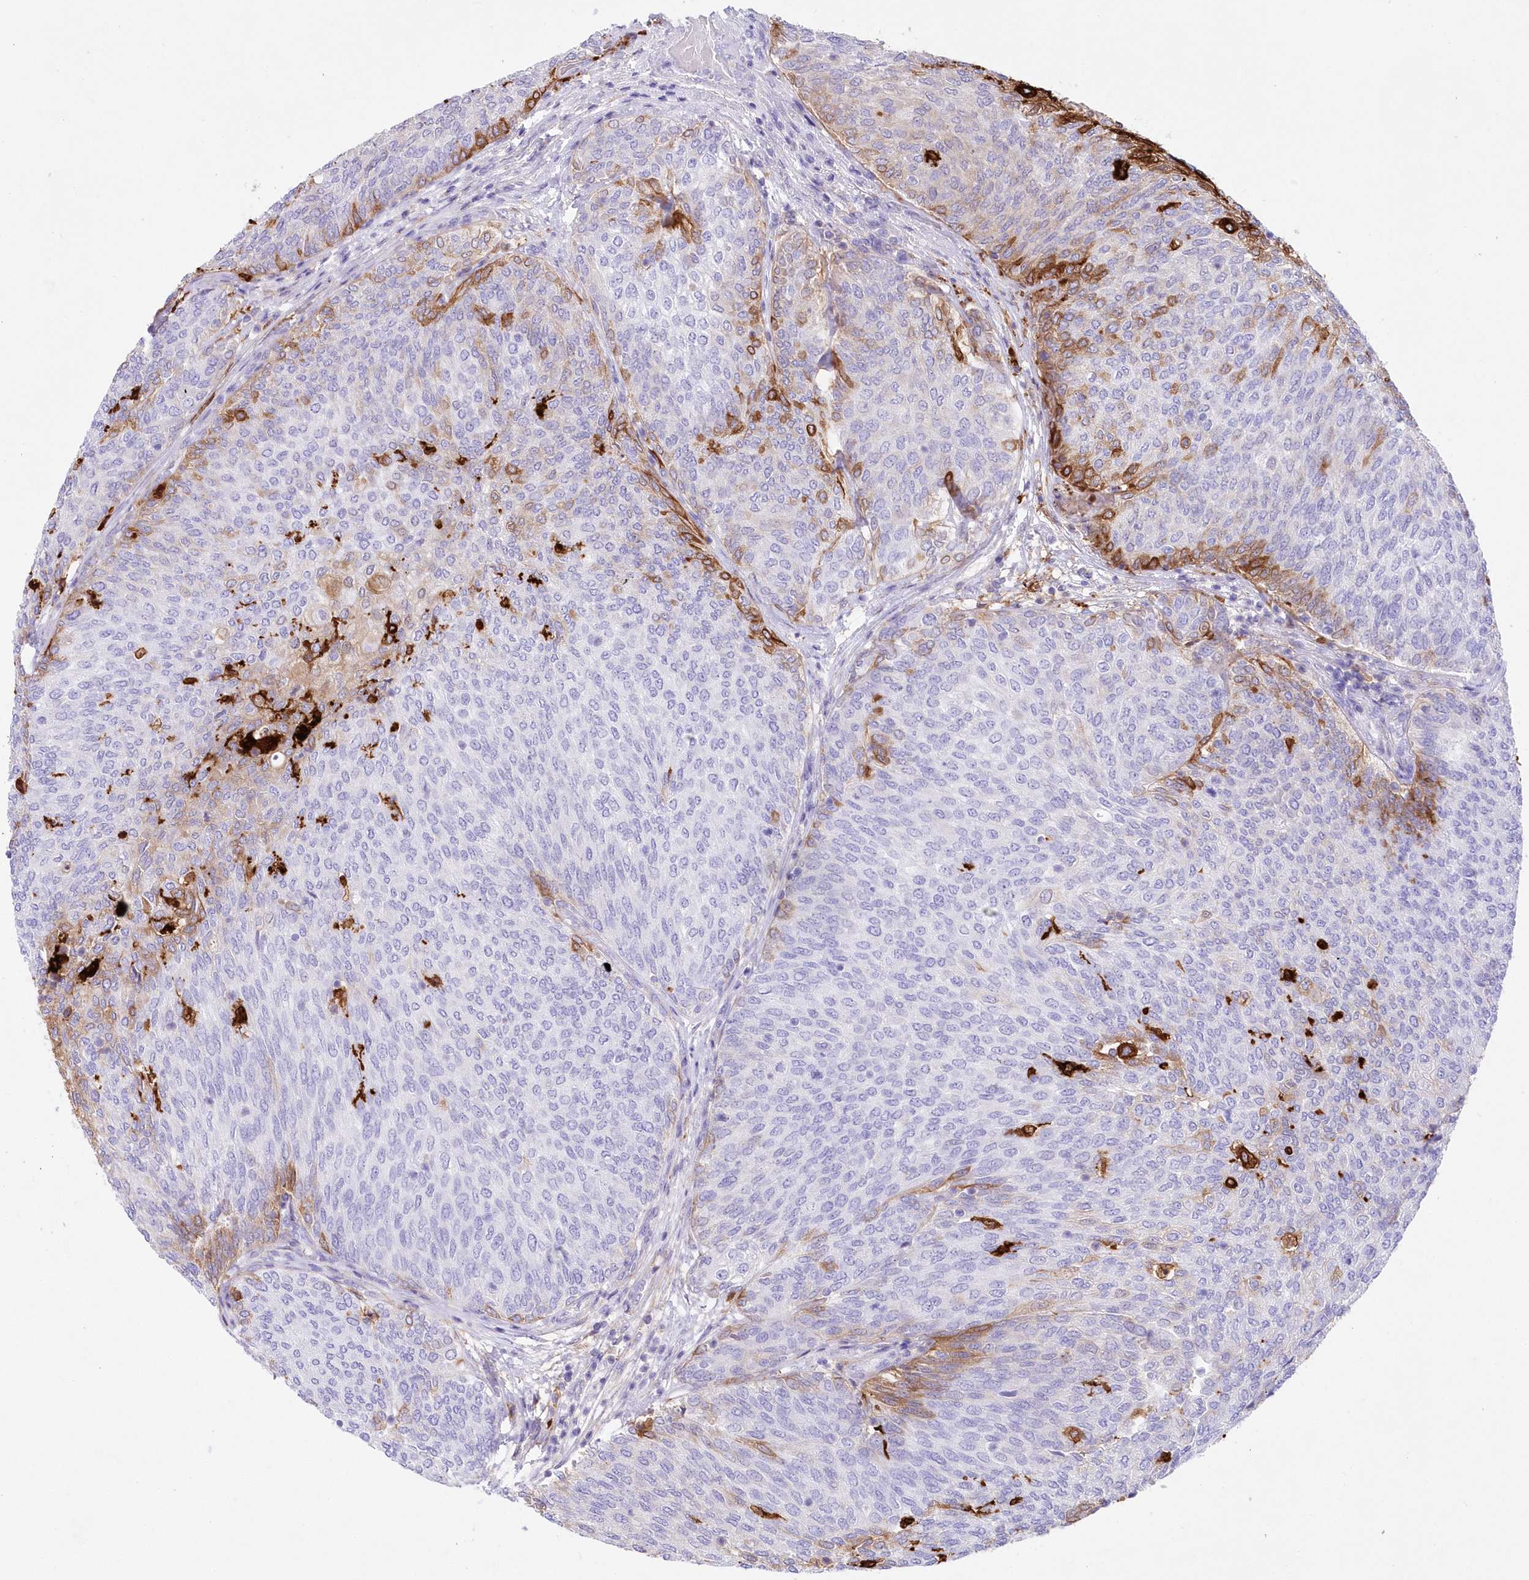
{"staining": {"intensity": "strong", "quantity": "<25%", "location": "cytoplasmic/membranous"}, "tissue": "urothelial cancer", "cell_type": "Tumor cells", "image_type": "cancer", "snomed": [{"axis": "morphology", "description": "Urothelial carcinoma, Low grade"}, {"axis": "topography", "description": "Urinary bladder"}], "caption": "Tumor cells demonstrate strong cytoplasmic/membranous positivity in approximately <25% of cells in urothelial carcinoma (low-grade).", "gene": "DNAJC19", "patient": {"sex": "female", "age": 79}}